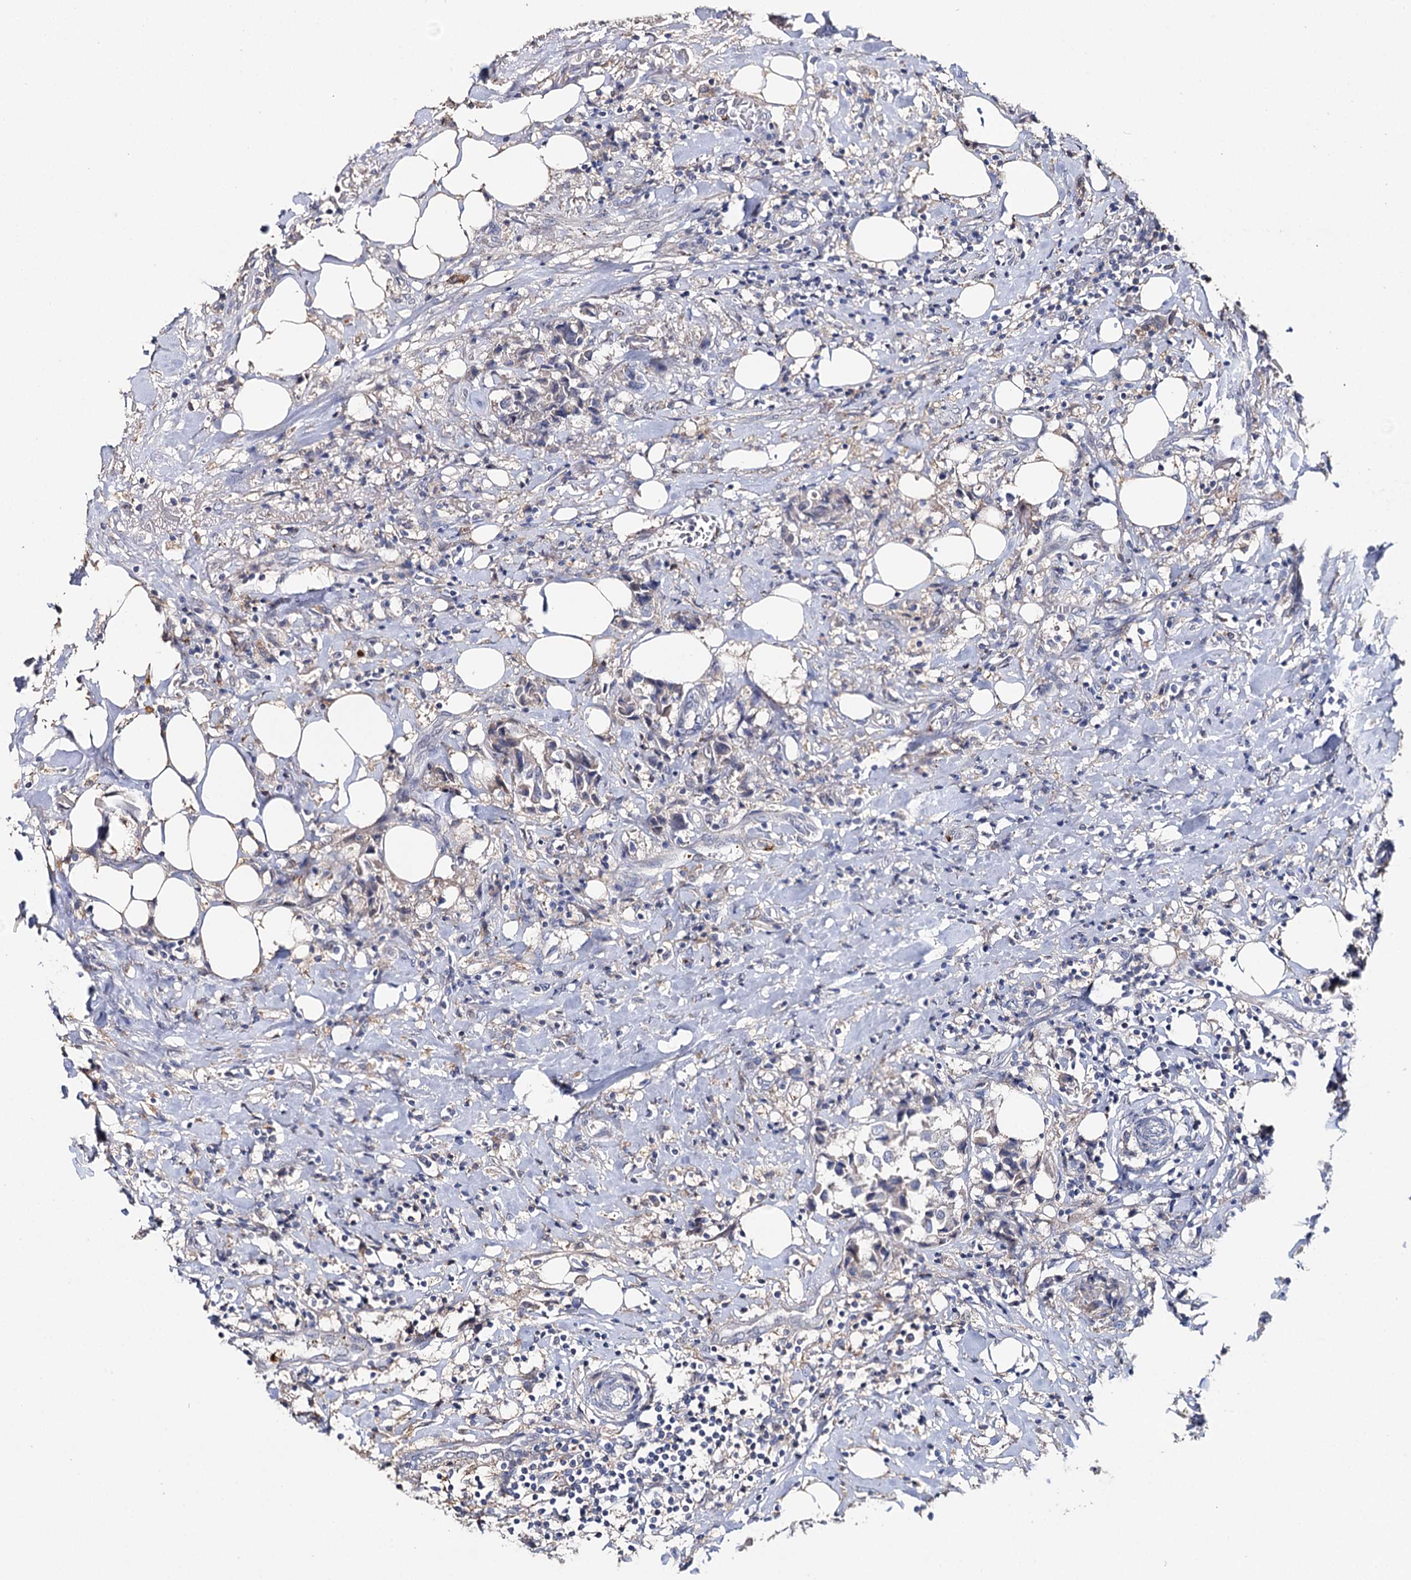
{"staining": {"intensity": "negative", "quantity": "none", "location": "none"}, "tissue": "breast cancer", "cell_type": "Tumor cells", "image_type": "cancer", "snomed": [{"axis": "morphology", "description": "Duct carcinoma"}, {"axis": "topography", "description": "Breast"}], "caption": "A histopathology image of invasive ductal carcinoma (breast) stained for a protein displays no brown staining in tumor cells.", "gene": "DNAH6", "patient": {"sex": "female", "age": 80}}